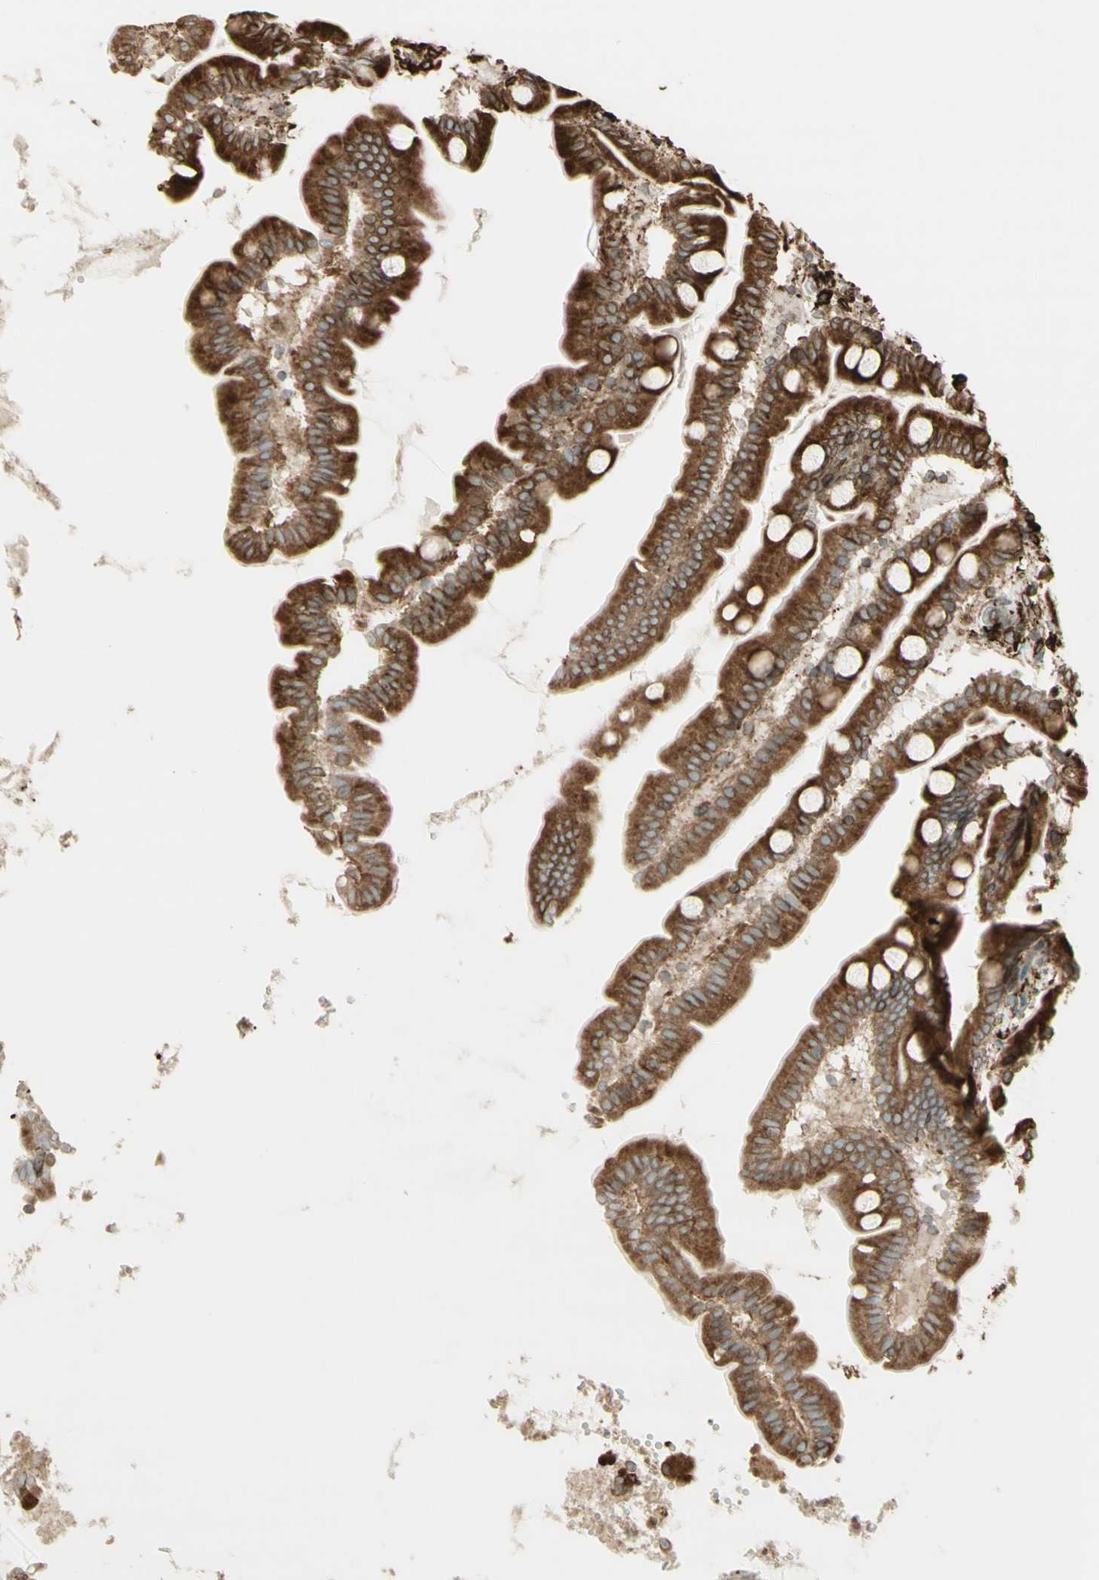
{"staining": {"intensity": "moderate", "quantity": ">75%", "location": "cytoplasmic/membranous"}, "tissue": "small intestine", "cell_type": "Glandular cells", "image_type": "normal", "snomed": [{"axis": "morphology", "description": "Normal tissue, NOS"}, {"axis": "topography", "description": "Small intestine"}], "caption": "Immunohistochemical staining of benign small intestine shows >75% levels of moderate cytoplasmic/membranous protein expression in approximately >75% of glandular cells. (IHC, brightfield microscopy, high magnification).", "gene": "CANX", "patient": {"sex": "female", "age": 56}}